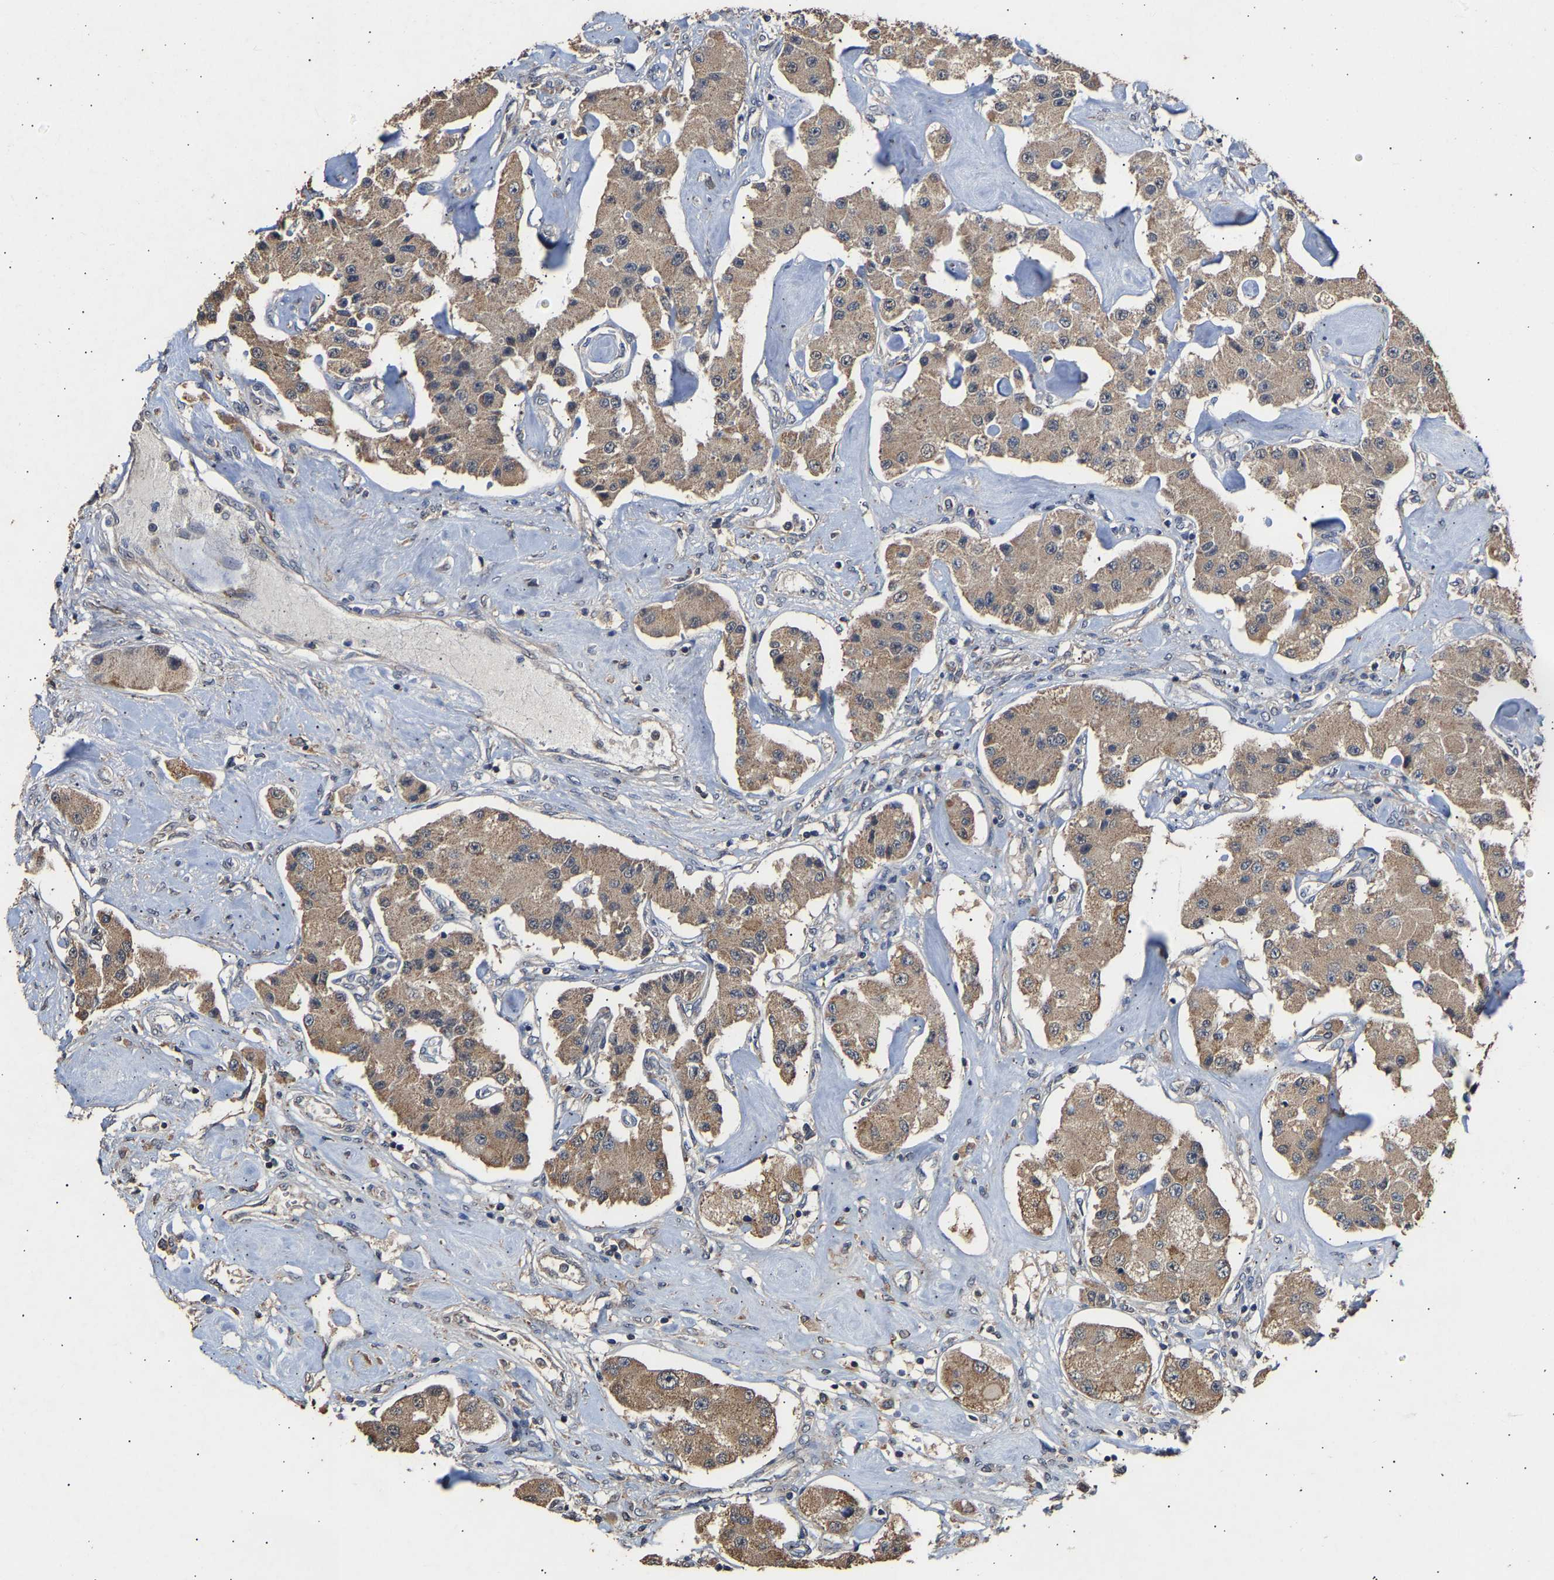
{"staining": {"intensity": "moderate", "quantity": ">75%", "location": "cytoplasmic/membranous"}, "tissue": "carcinoid", "cell_type": "Tumor cells", "image_type": "cancer", "snomed": [{"axis": "morphology", "description": "Carcinoid, malignant, NOS"}, {"axis": "topography", "description": "Pancreas"}], "caption": "Malignant carcinoid stained with IHC shows moderate cytoplasmic/membranous expression in about >75% of tumor cells.", "gene": "ZNF26", "patient": {"sex": "male", "age": 41}}